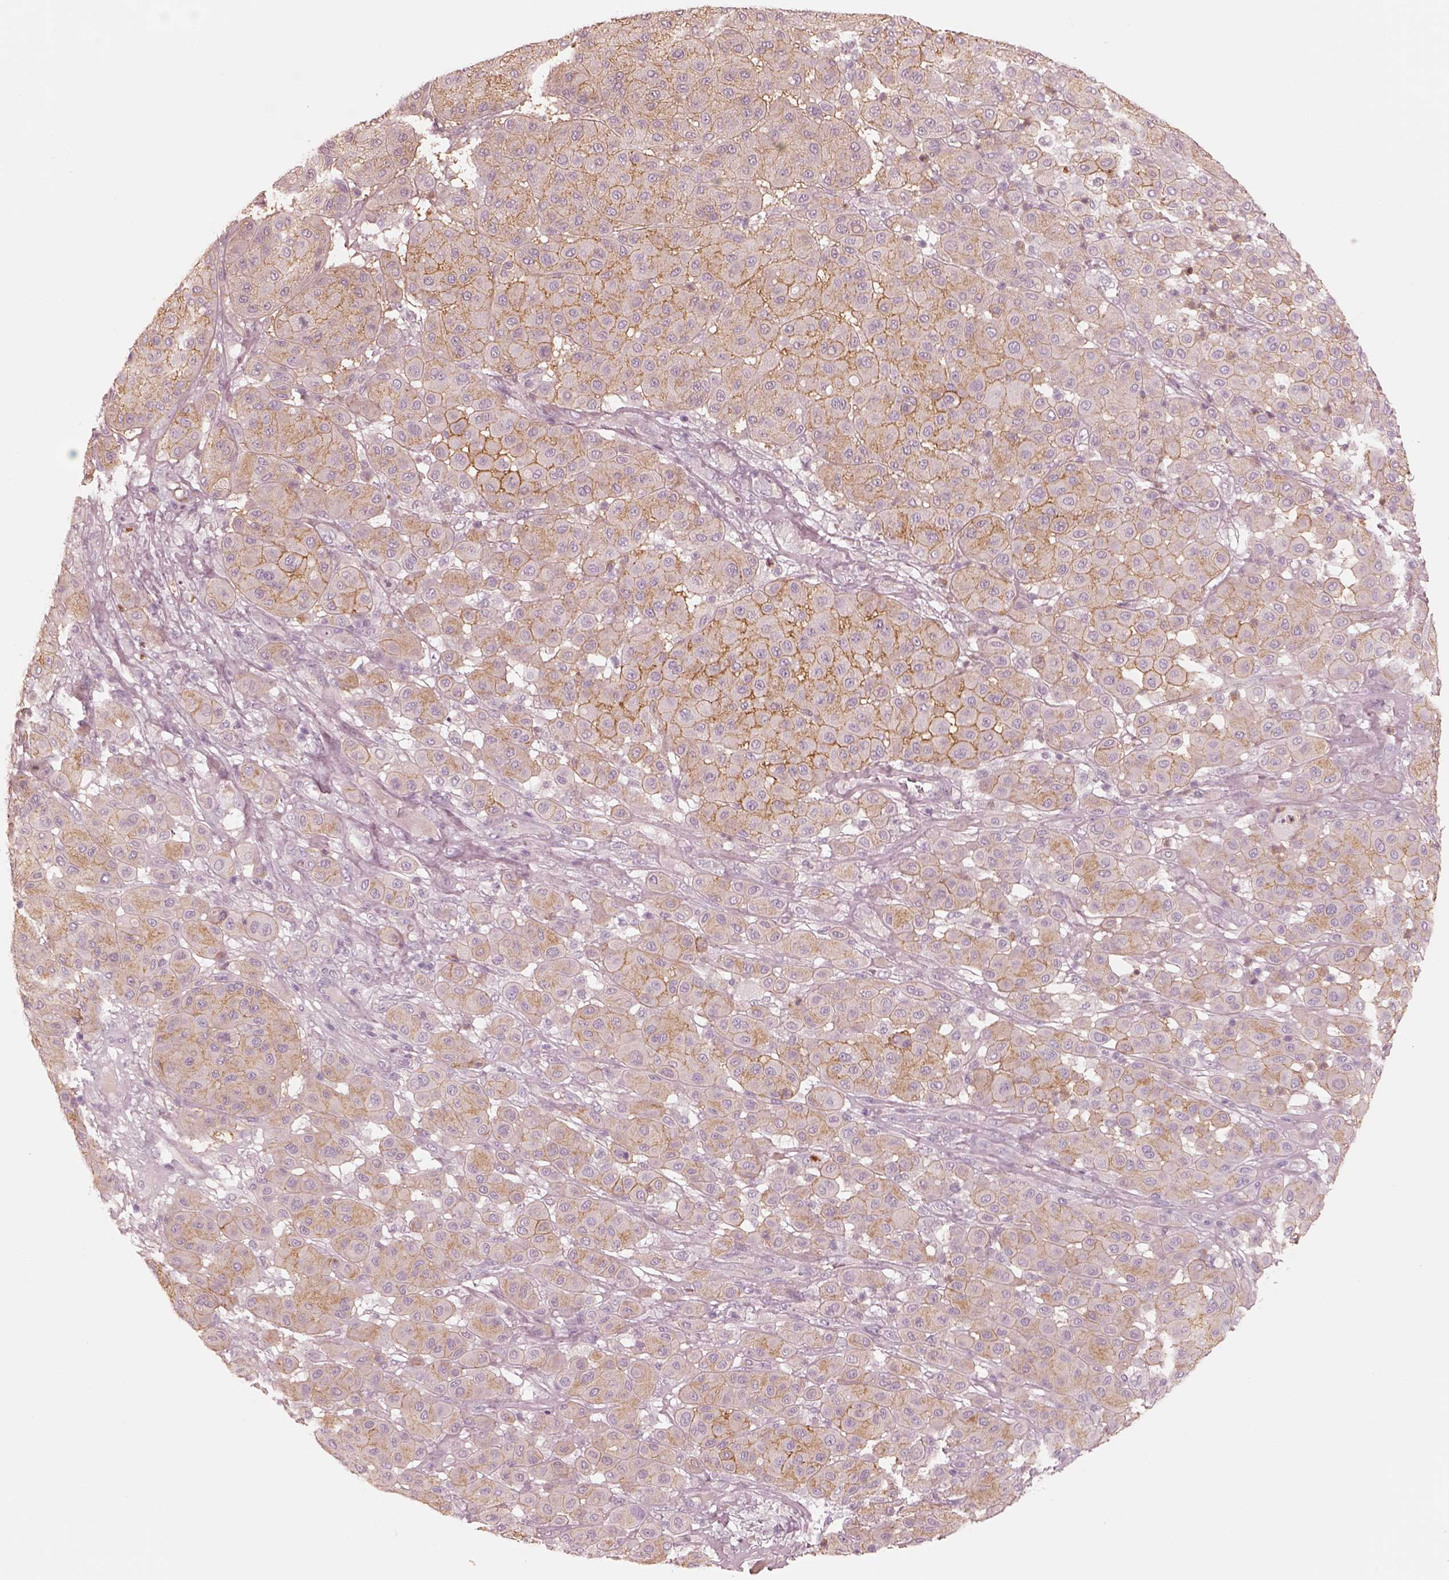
{"staining": {"intensity": "weak", "quantity": "25%-75%", "location": "cytoplasmic/membranous"}, "tissue": "melanoma", "cell_type": "Tumor cells", "image_type": "cancer", "snomed": [{"axis": "morphology", "description": "Malignant melanoma, Metastatic site"}, {"axis": "topography", "description": "Smooth muscle"}], "caption": "Immunohistochemistry (DAB (3,3'-diaminobenzidine)) staining of human melanoma reveals weak cytoplasmic/membranous protein expression in approximately 25%-75% of tumor cells.", "gene": "GPRIN1", "patient": {"sex": "male", "age": 41}}